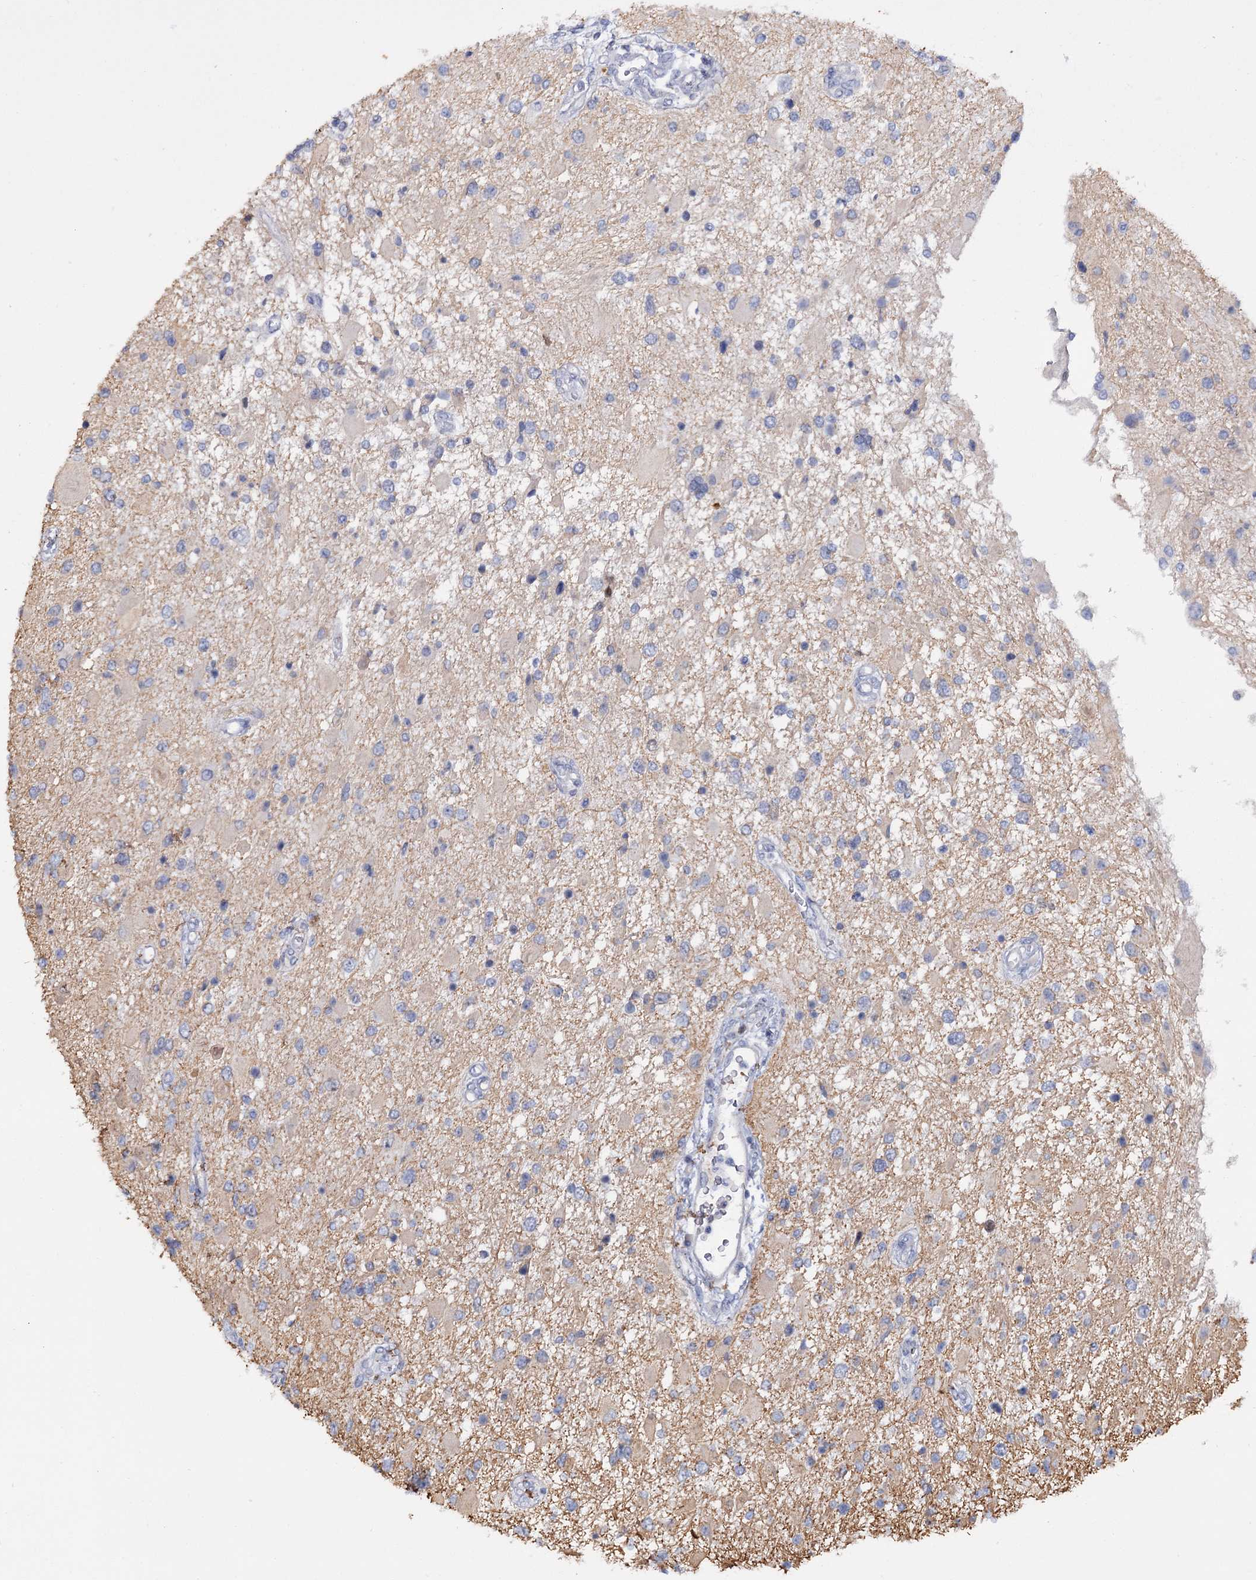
{"staining": {"intensity": "negative", "quantity": "none", "location": "none"}, "tissue": "glioma", "cell_type": "Tumor cells", "image_type": "cancer", "snomed": [{"axis": "morphology", "description": "Glioma, malignant, High grade"}, {"axis": "topography", "description": "Brain"}], "caption": "The immunohistochemistry micrograph has no significant expression in tumor cells of glioma tissue. (Brightfield microscopy of DAB immunohistochemistry (IHC) at high magnification).", "gene": "FAM111B", "patient": {"sex": "male", "age": 53}}